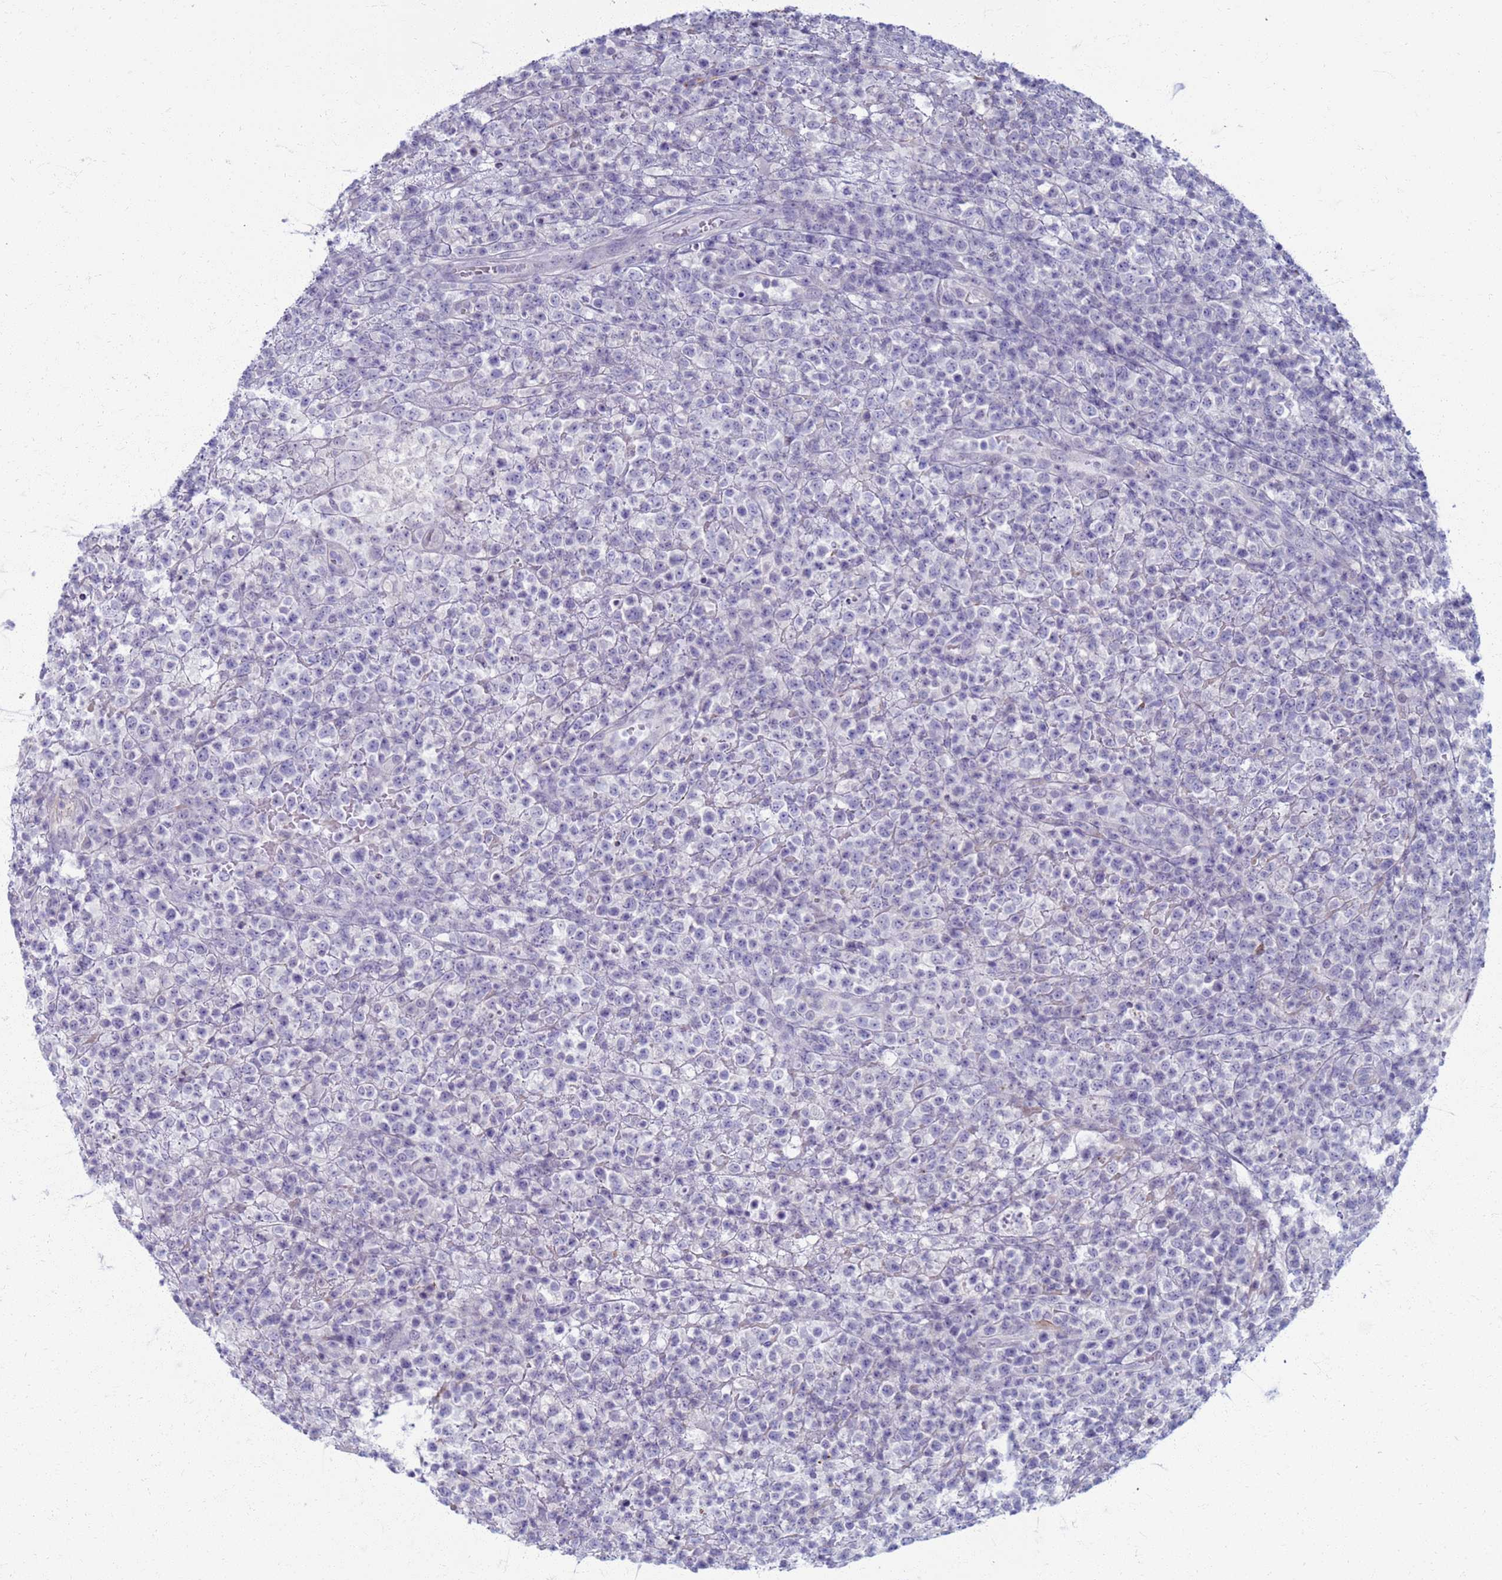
{"staining": {"intensity": "negative", "quantity": "none", "location": "none"}, "tissue": "lymphoma", "cell_type": "Tumor cells", "image_type": "cancer", "snomed": [{"axis": "morphology", "description": "Malignant lymphoma, non-Hodgkin's type, High grade"}, {"axis": "topography", "description": "Colon"}], "caption": "Tumor cells show no significant expression in lymphoma.", "gene": "CLCA2", "patient": {"sex": "female", "age": 53}}